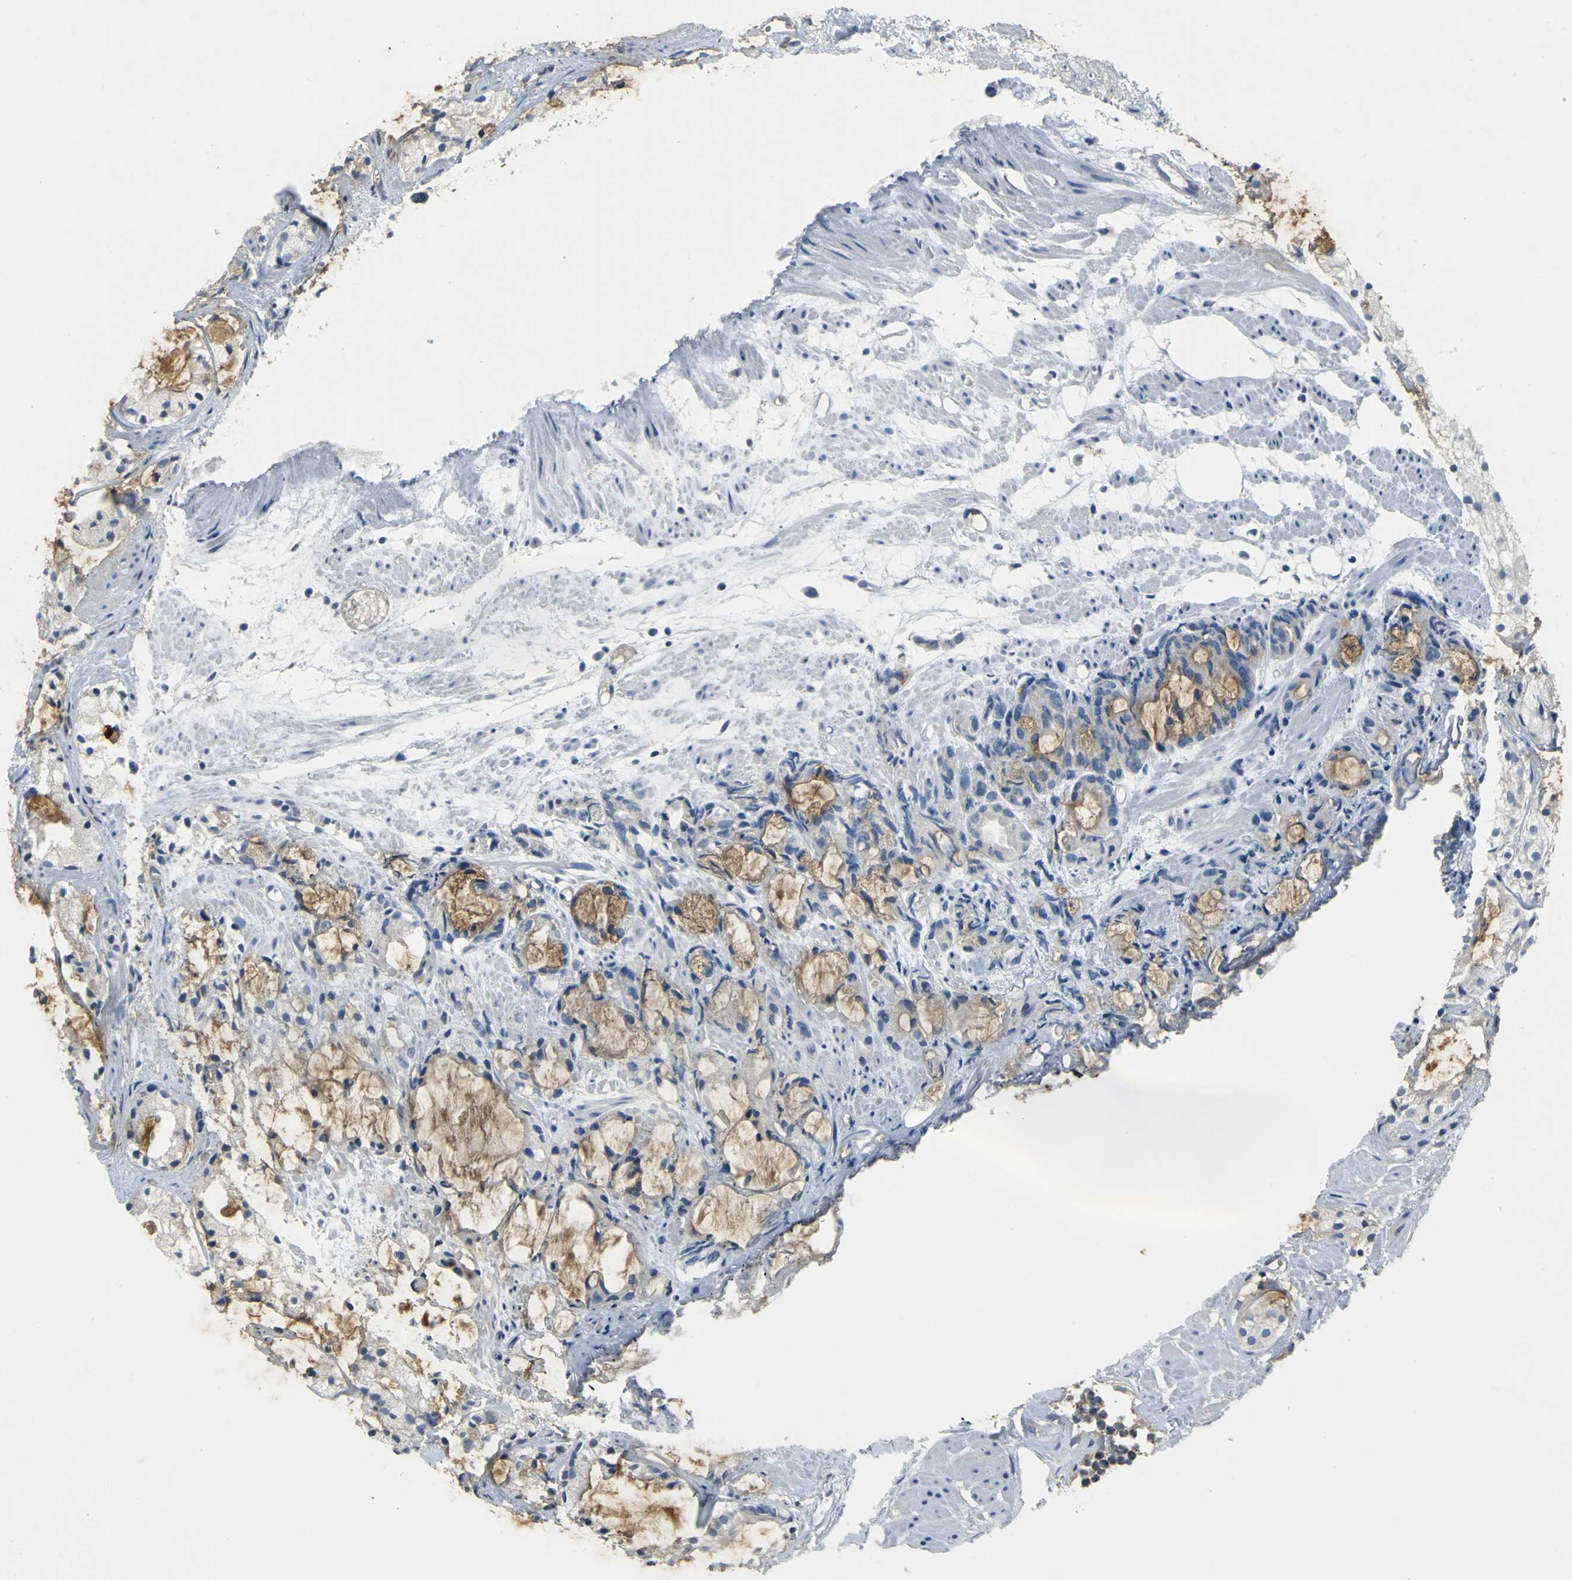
{"staining": {"intensity": "weak", "quantity": "25%-75%", "location": "cytoplasmic/membranous"}, "tissue": "prostate cancer", "cell_type": "Tumor cells", "image_type": "cancer", "snomed": [{"axis": "morphology", "description": "Adenocarcinoma, High grade"}, {"axis": "topography", "description": "Prostate"}], "caption": "A low amount of weak cytoplasmic/membranous positivity is identified in about 25%-75% of tumor cells in prostate high-grade adenocarcinoma tissue. The protein of interest is stained brown, and the nuclei are stained in blue (DAB IHC with brightfield microscopy, high magnification).", "gene": "EIF5A", "patient": {"sex": "male", "age": 85}}